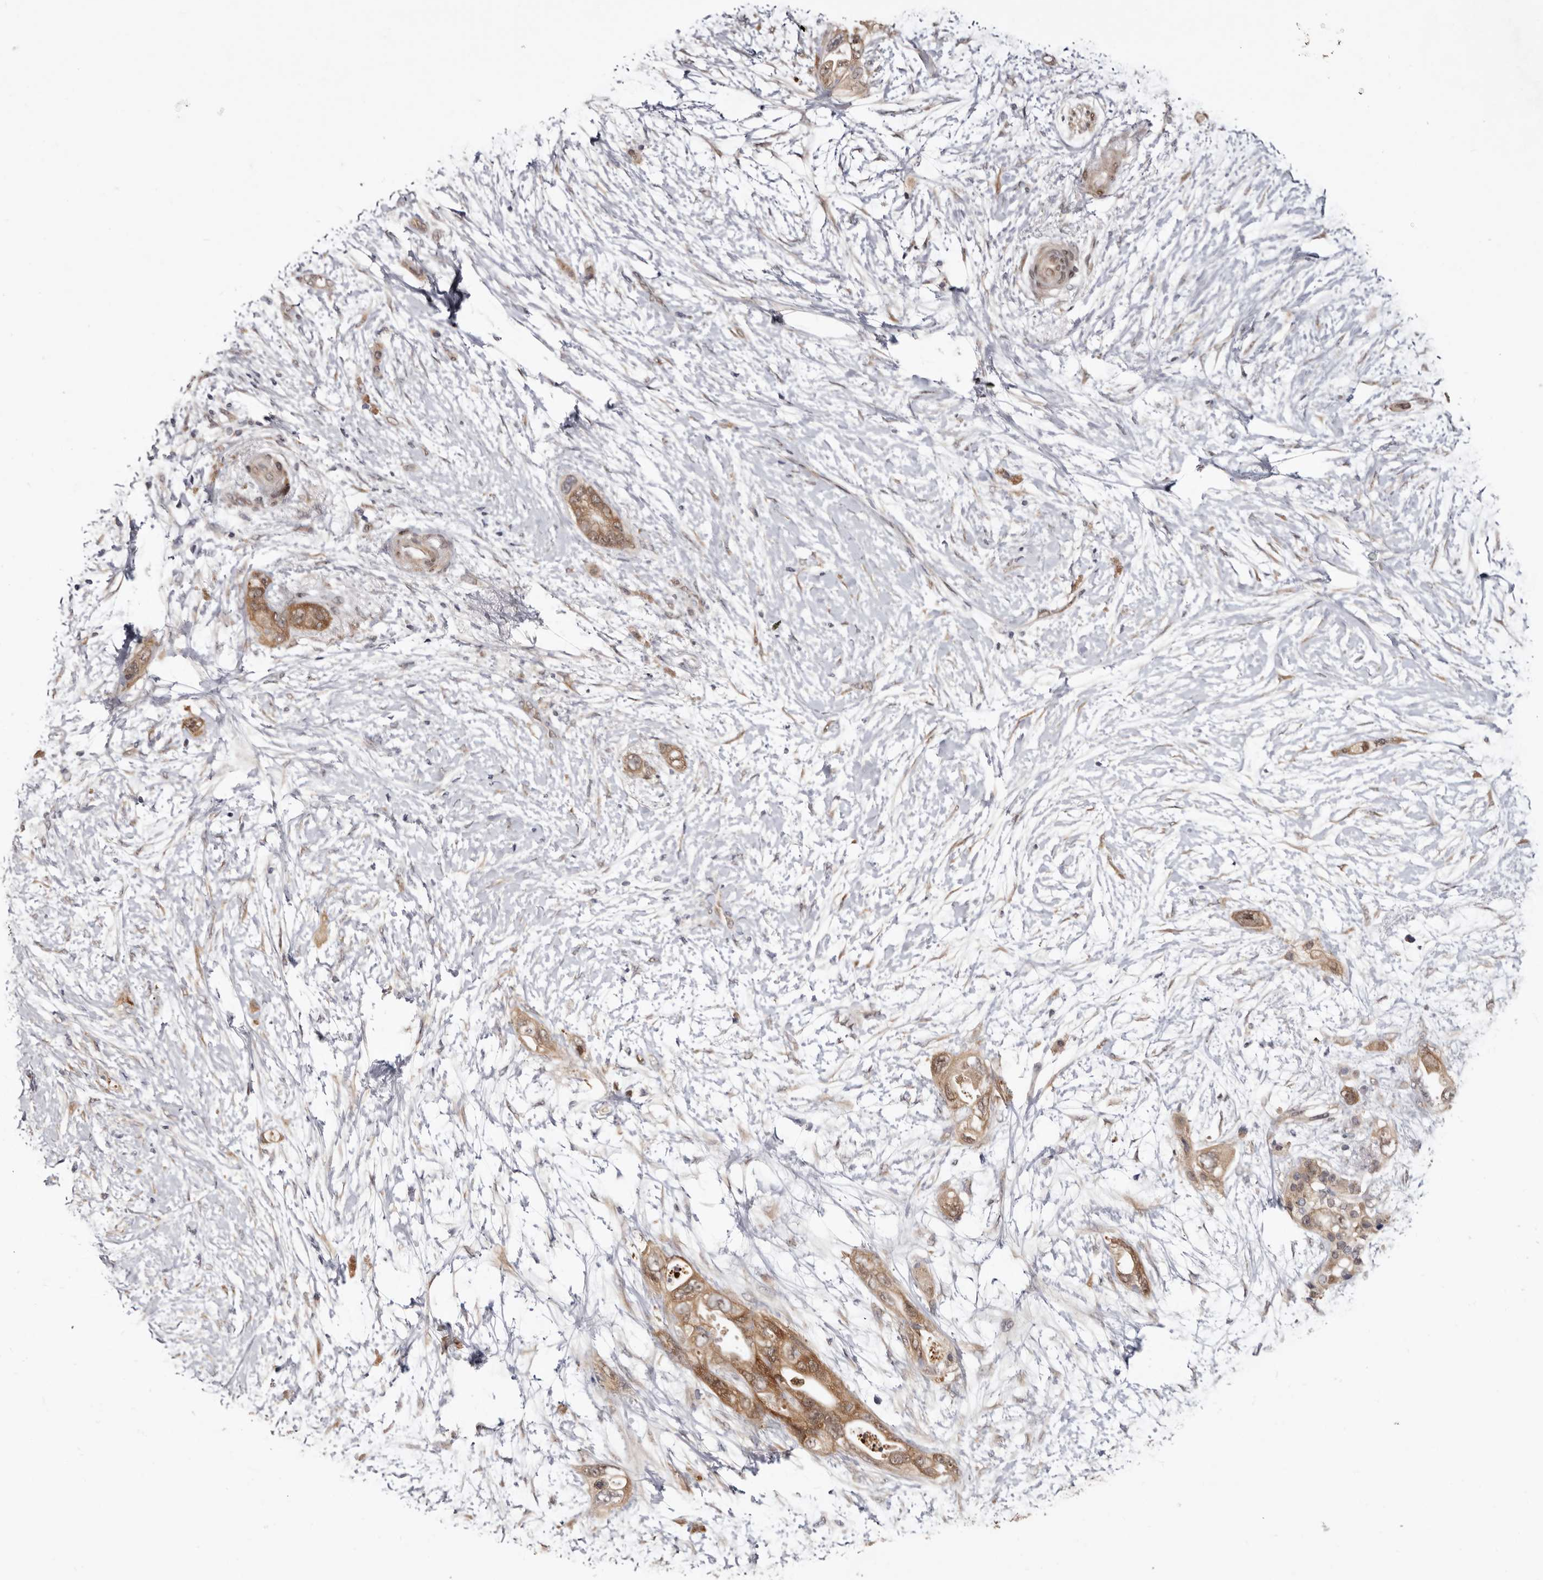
{"staining": {"intensity": "moderate", "quantity": ">75%", "location": "cytoplasmic/membranous,nuclear"}, "tissue": "pancreatic cancer", "cell_type": "Tumor cells", "image_type": "cancer", "snomed": [{"axis": "morphology", "description": "Adenocarcinoma, NOS"}, {"axis": "topography", "description": "Pancreas"}], "caption": "Immunohistochemistry of adenocarcinoma (pancreatic) demonstrates medium levels of moderate cytoplasmic/membranous and nuclear staining in about >75% of tumor cells. The staining is performed using DAB brown chromogen to label protein expression. The nuclei are counter-stained blue using hematoxylin.", "gene": "SBDS", "patient": {"sex": "male", "age": 53}}